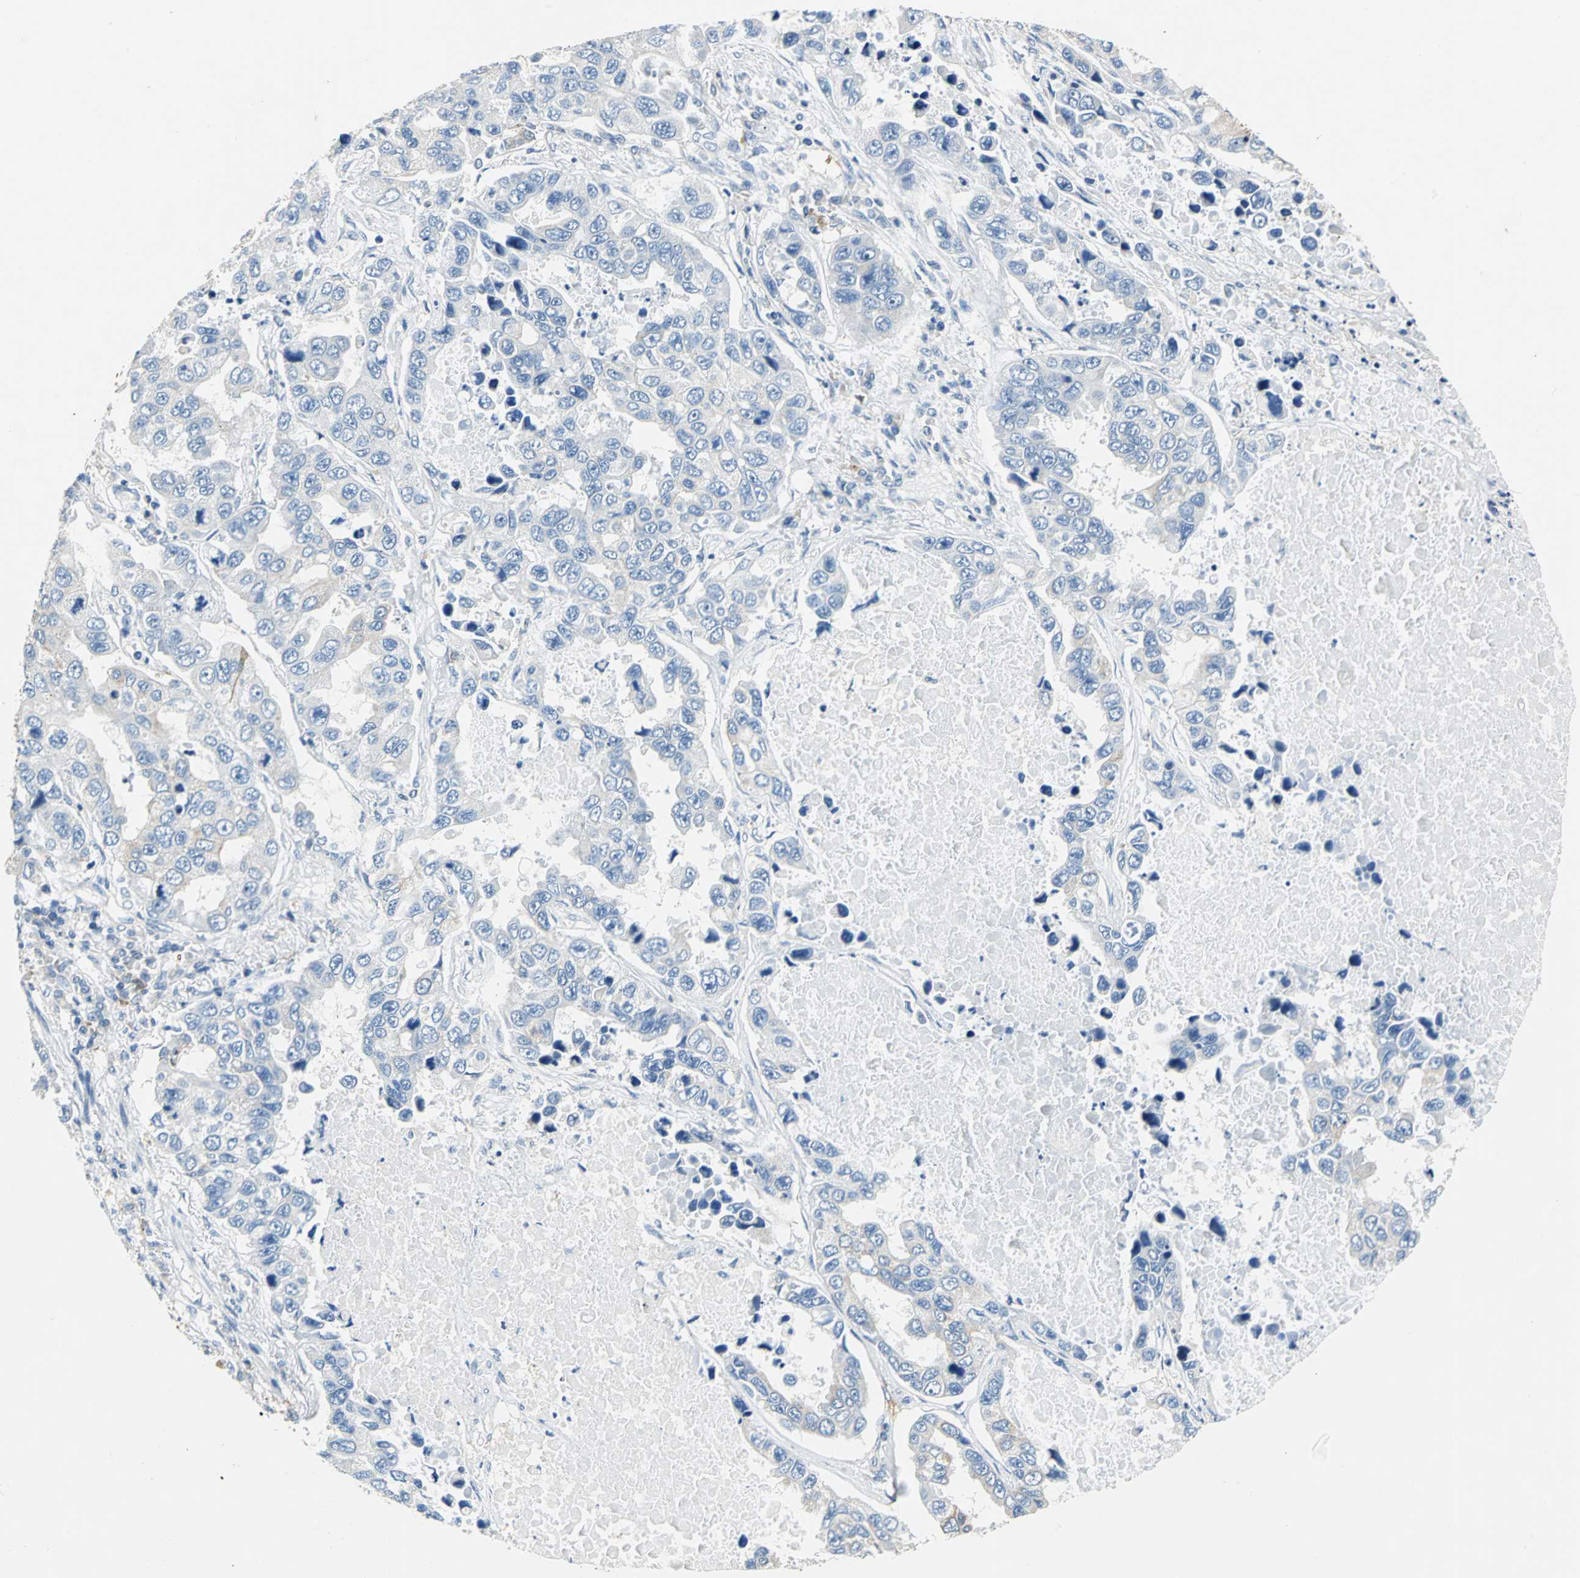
{"staining": {"intensity": "negative", "quantity": "none", "location": "none"}, "tissue": "lung cancer", "cell_type": "Tumor cells", "image_type": "cancer", "snomed": [{"axis": "morphology", "description": "Adenocarcinoma, NOS"}, {"axis": "topography", "description": "Lung"}], "caption": "Photomicrograph shows no significant protein positivity in tumor cells of lung cancer (adenocarcinoma).", "gene": "RASD2", "patient": {"sex": "male", "age": 64}}